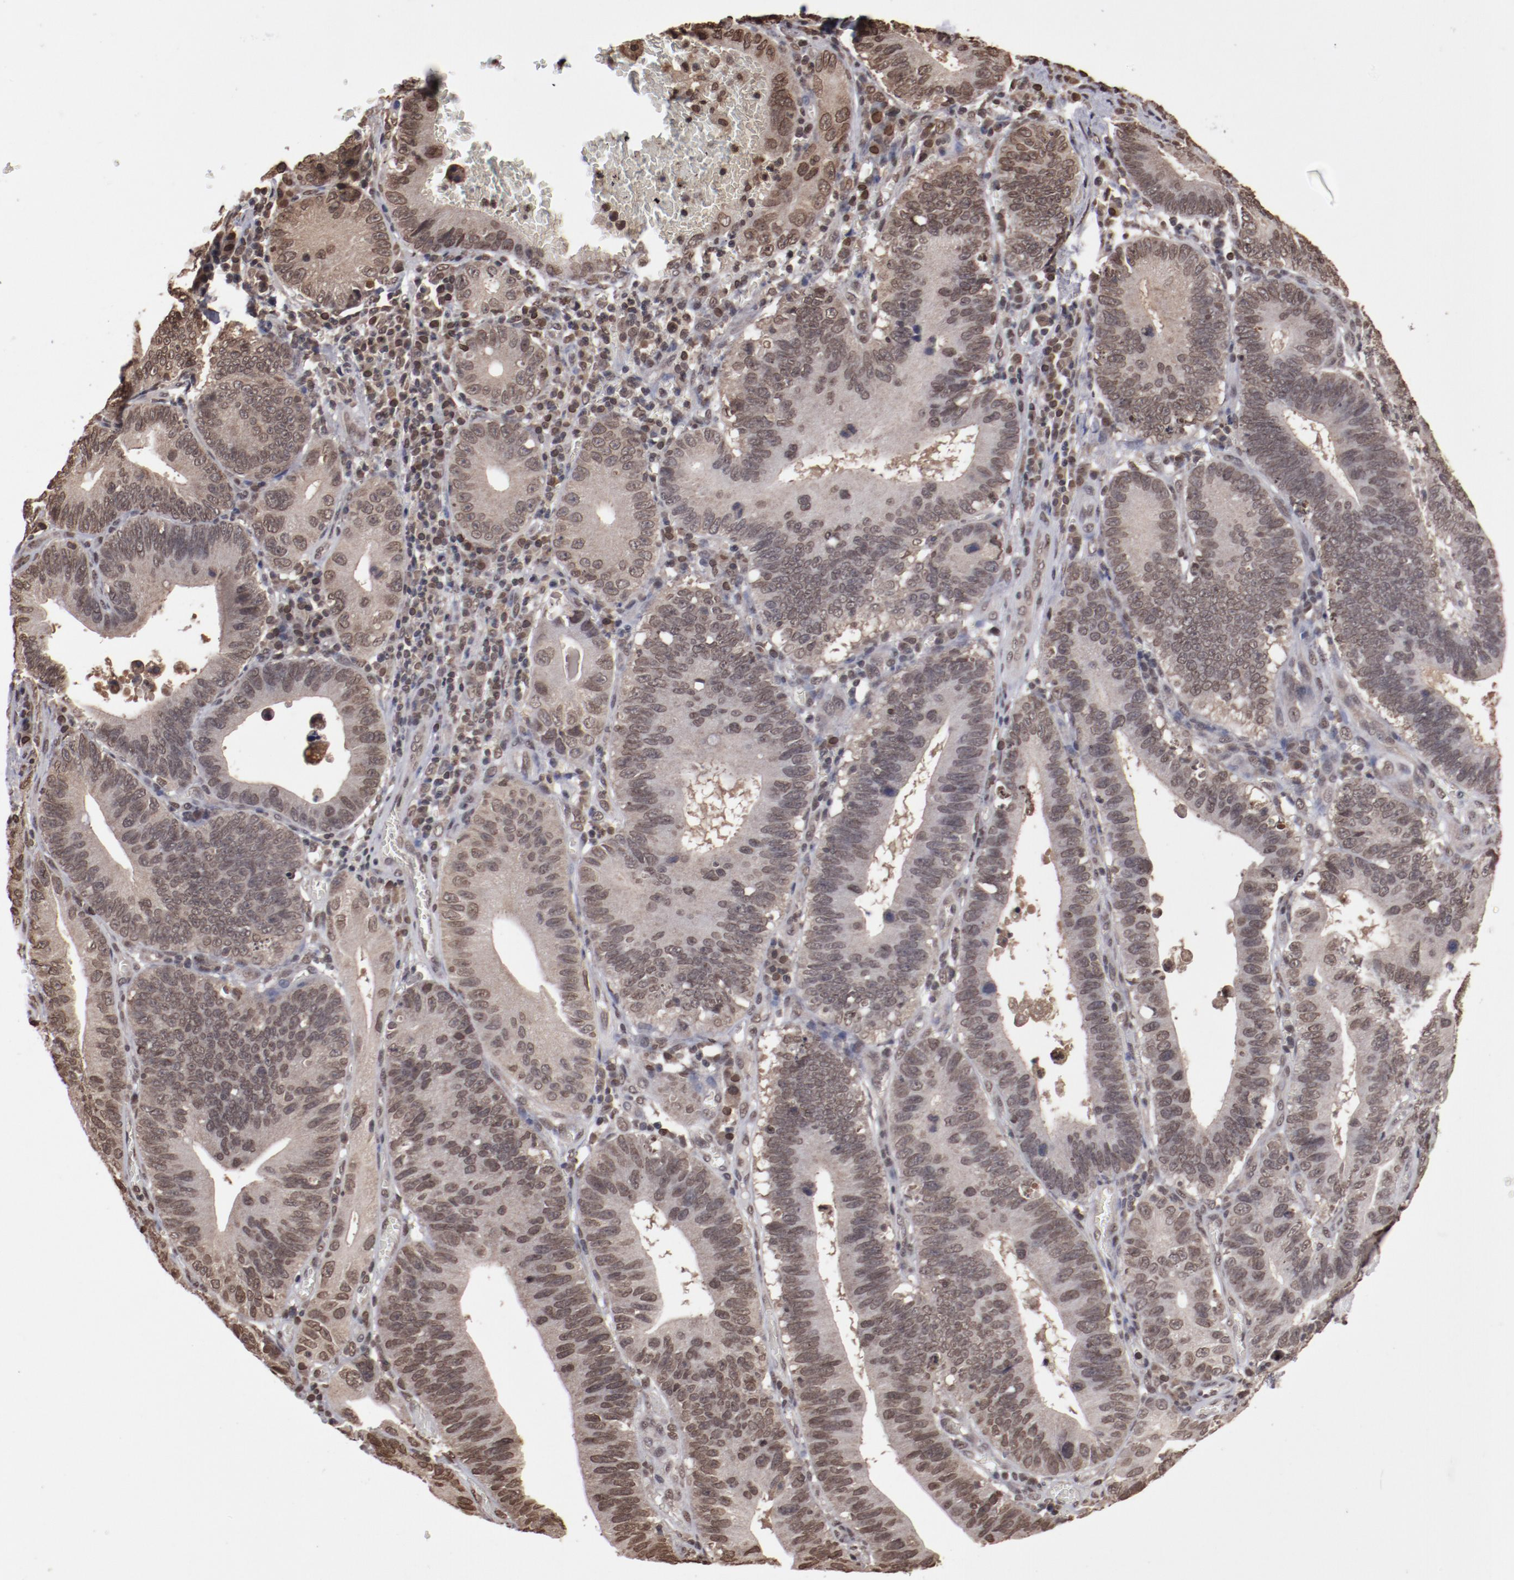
{"staining": {"intensity": "moderate", "quantity": ">75%", "location": "nuclear"}, "tissue": "stomach cancer", "cell_type": "Tumor cells", "image_type": "cancer", "snomed": [{"axis": "morphology", "description": "Adenocarcinoma, NOS"}, {"axis": "topography", "description": "Stomach"}, {"axis": "topography", "description": "Gastric cardia"}], "caption": "Immunohistochemical staining of stomach cancer demonstrates medium levels of moderate nuclear positivity in approximately >75% of tumor cells.", "gene": "AKT1", "patient": {"sex": "male", "age": 59}}